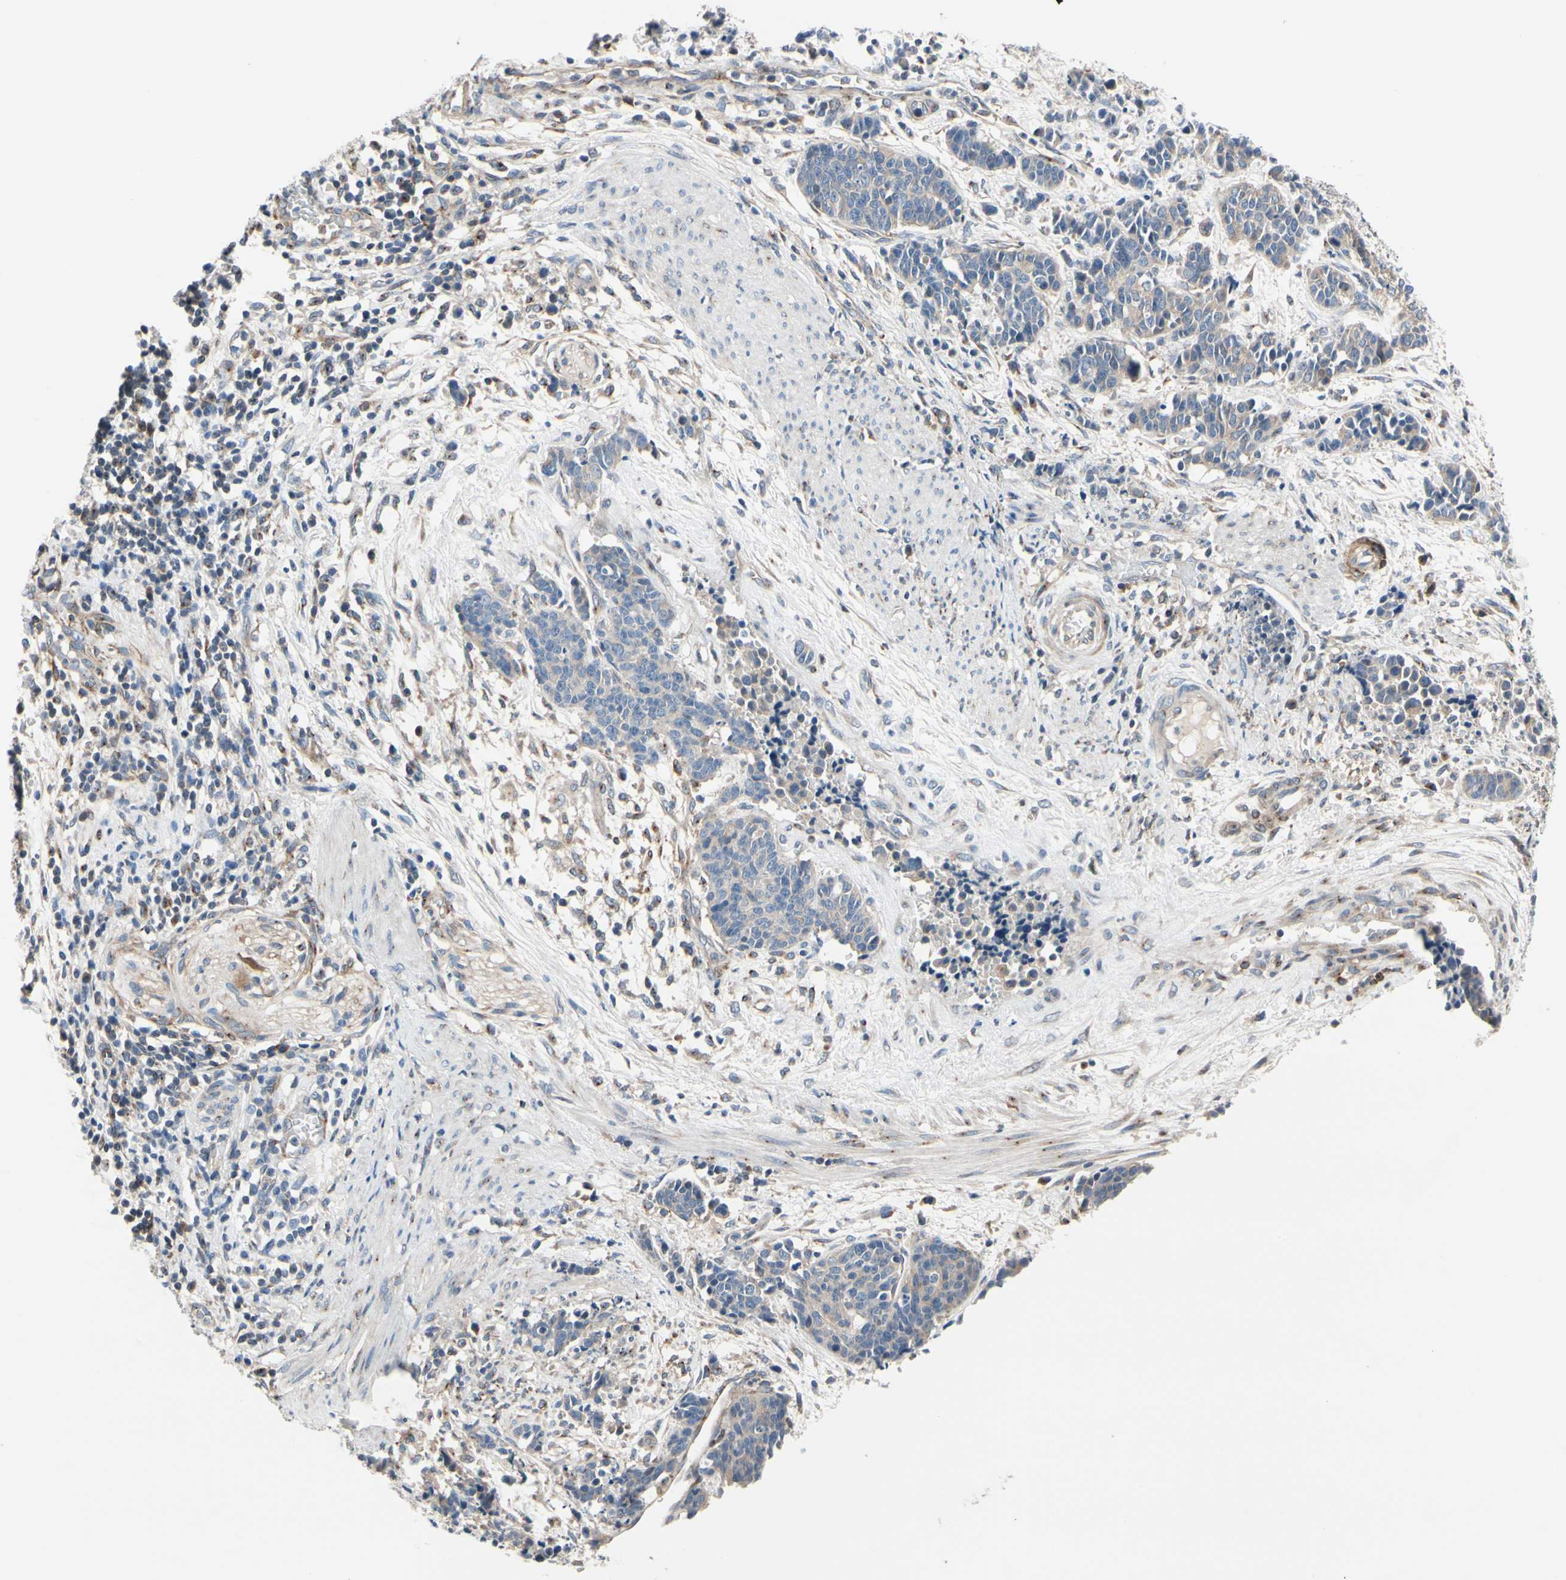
{"staining": {"intensity": "negative", "quantity": "none", "location": "none"}, "tissue": "cervical cancer", "cell_type": "Tumor cells", "image_type": "cancer", "snomed": [{"axis": "morphology", "description": "Squamous cell carcinoma, NOS"}, {"axis": "topography", "description": "Cervix"}], "caption": "Immunohistochemistry photomicrograph of cervical cancer (squamous cell carcinoma) stained for a protein (brown), which demonstrates no staining in tumor cells. (DAB (3,3'-diaminobenzidine) IHC with hematoxylin counter stain).", "gene": "PRKAR2B", "patient": {"sex": "female", "age": 35}}